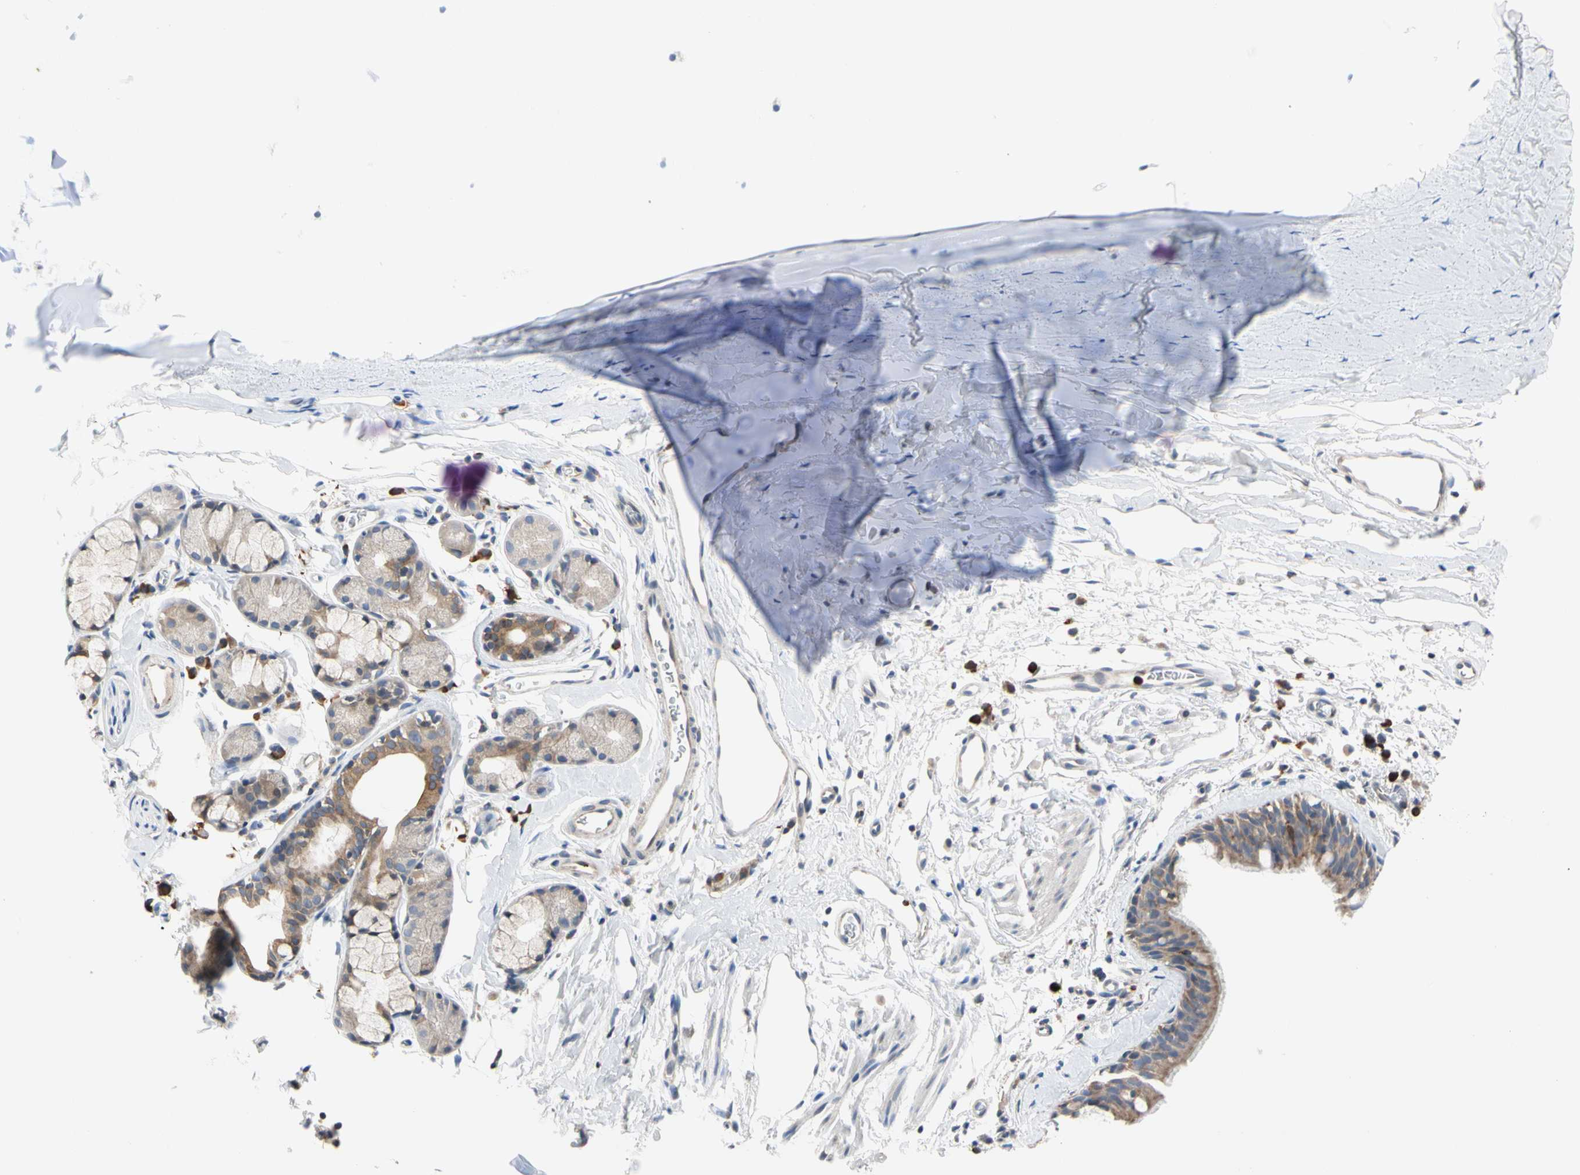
{"staining": {"intensity": "weak", "quantity": ">75%", "location": "cytoplasmic/membranous"}, "tissue": "bronchus", "cell_type": "Respiratory epithelial cells", "image_type": "normal", "snomed": [{"axis": "morphology", "description": "Normal tissue, NOS"}, {"axis": "morphology", "description": "Malignant melanoma, Metastatic site"}, {"axis": "topography", "description": "Bronchus"}, {"axis": "topography", "description": "Lung"}], "caption": "A high-resolution micrograph shows IHC staining of unremarkable bronchus, which exhibits weak cytoplasmic/membranous staining in approximately >75% of respiratory epithelial cells.", "gene": "MCL1", "patient": {"sex": "male", "age": 64}}